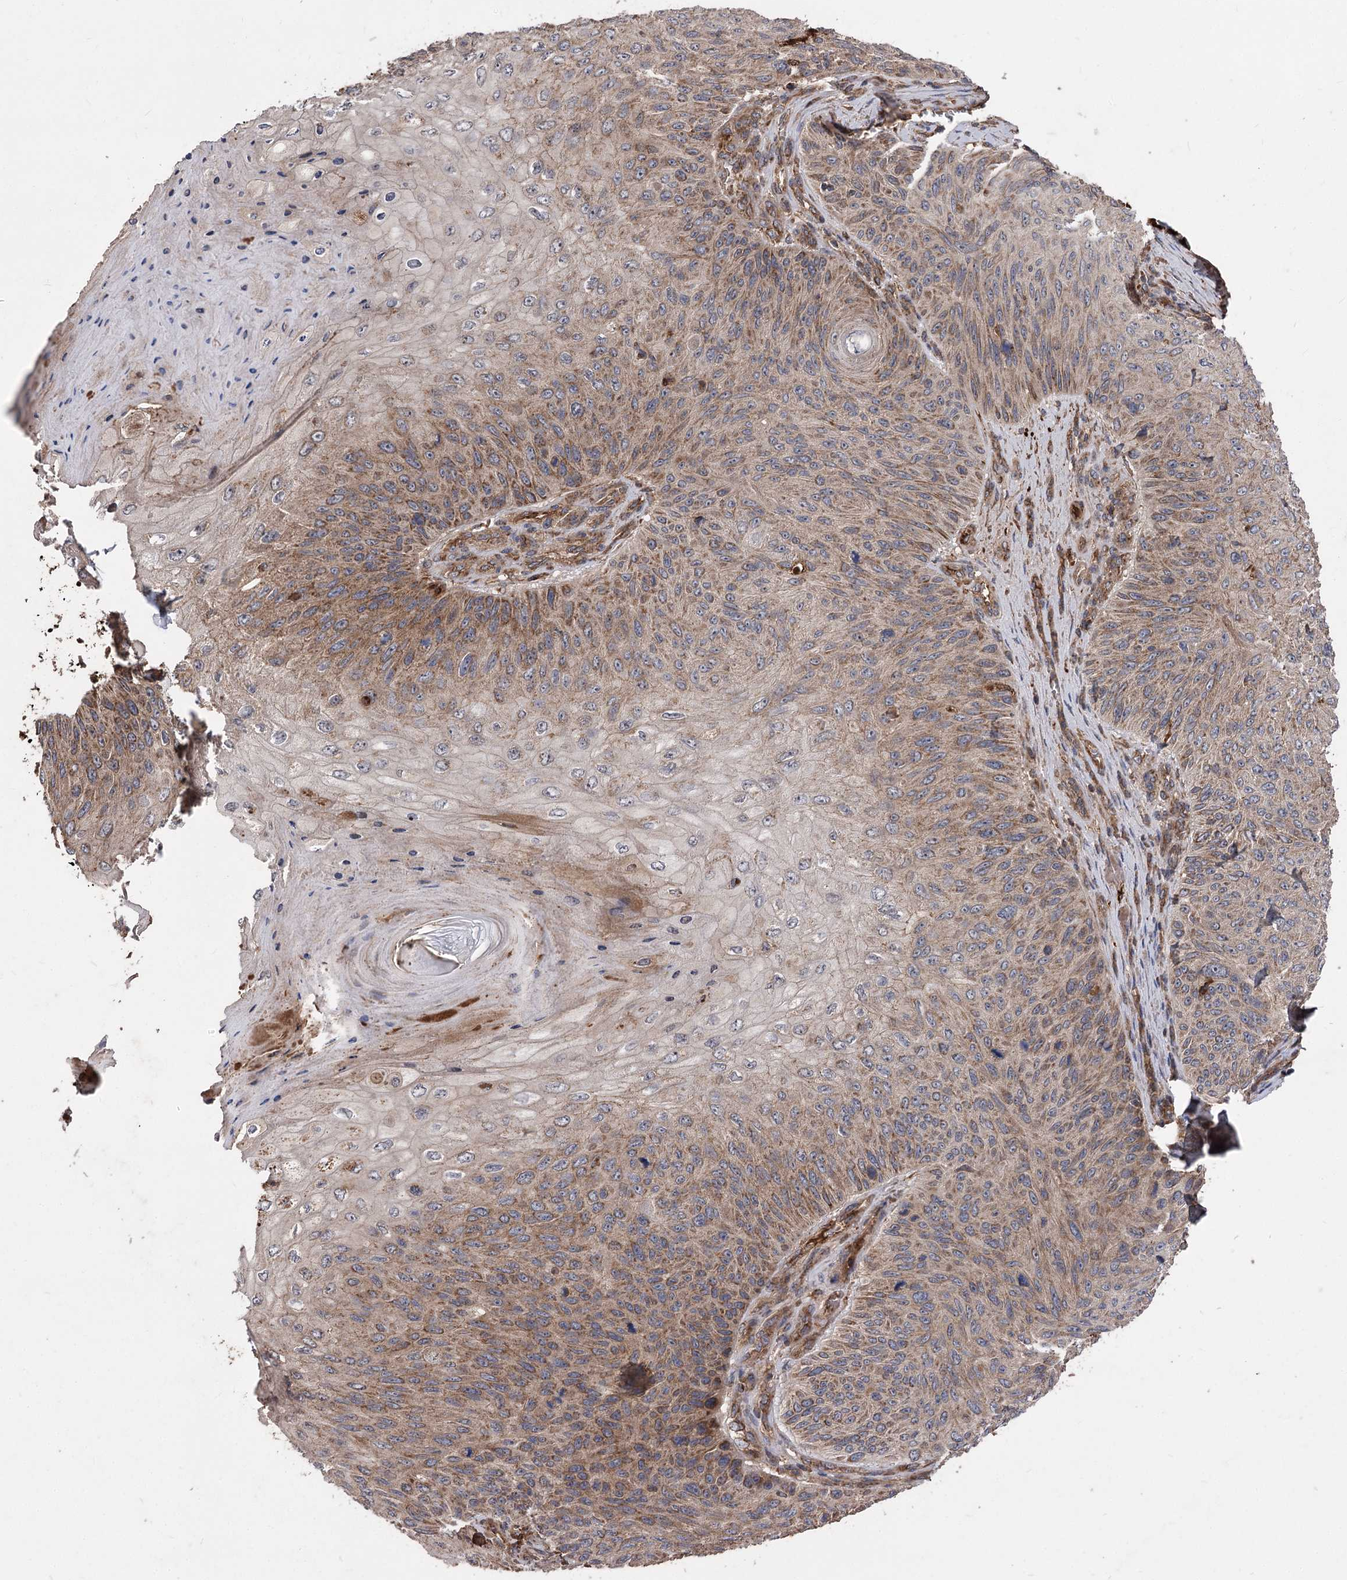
{"staining": {"intensity": "strong", "quantity": ">75%", "location": "cytoplasmic/membranous"}, "tissue": "skin cancer", "cell_type": "Tumor cells", "image_type": "cancer", "snomed": [{"axis": "morphology", "description": "Squamous cell carcinoma, NOS"}, {"axis": "topography", "description": "Skin"}], "caption": "Immunohistochemistry (IHC) micrograph of neoplastic tissue: human skin cancer (squamous cell carcinoma) stained using IHC displays high levels of strong protein expression localized specifically in the cytoplasmic/membranous of tumor cells, appearing as a cytoplasmic/membranous brown color.", "gene": "RASSF3", "patient": {"sex": "female", "age": 88}}